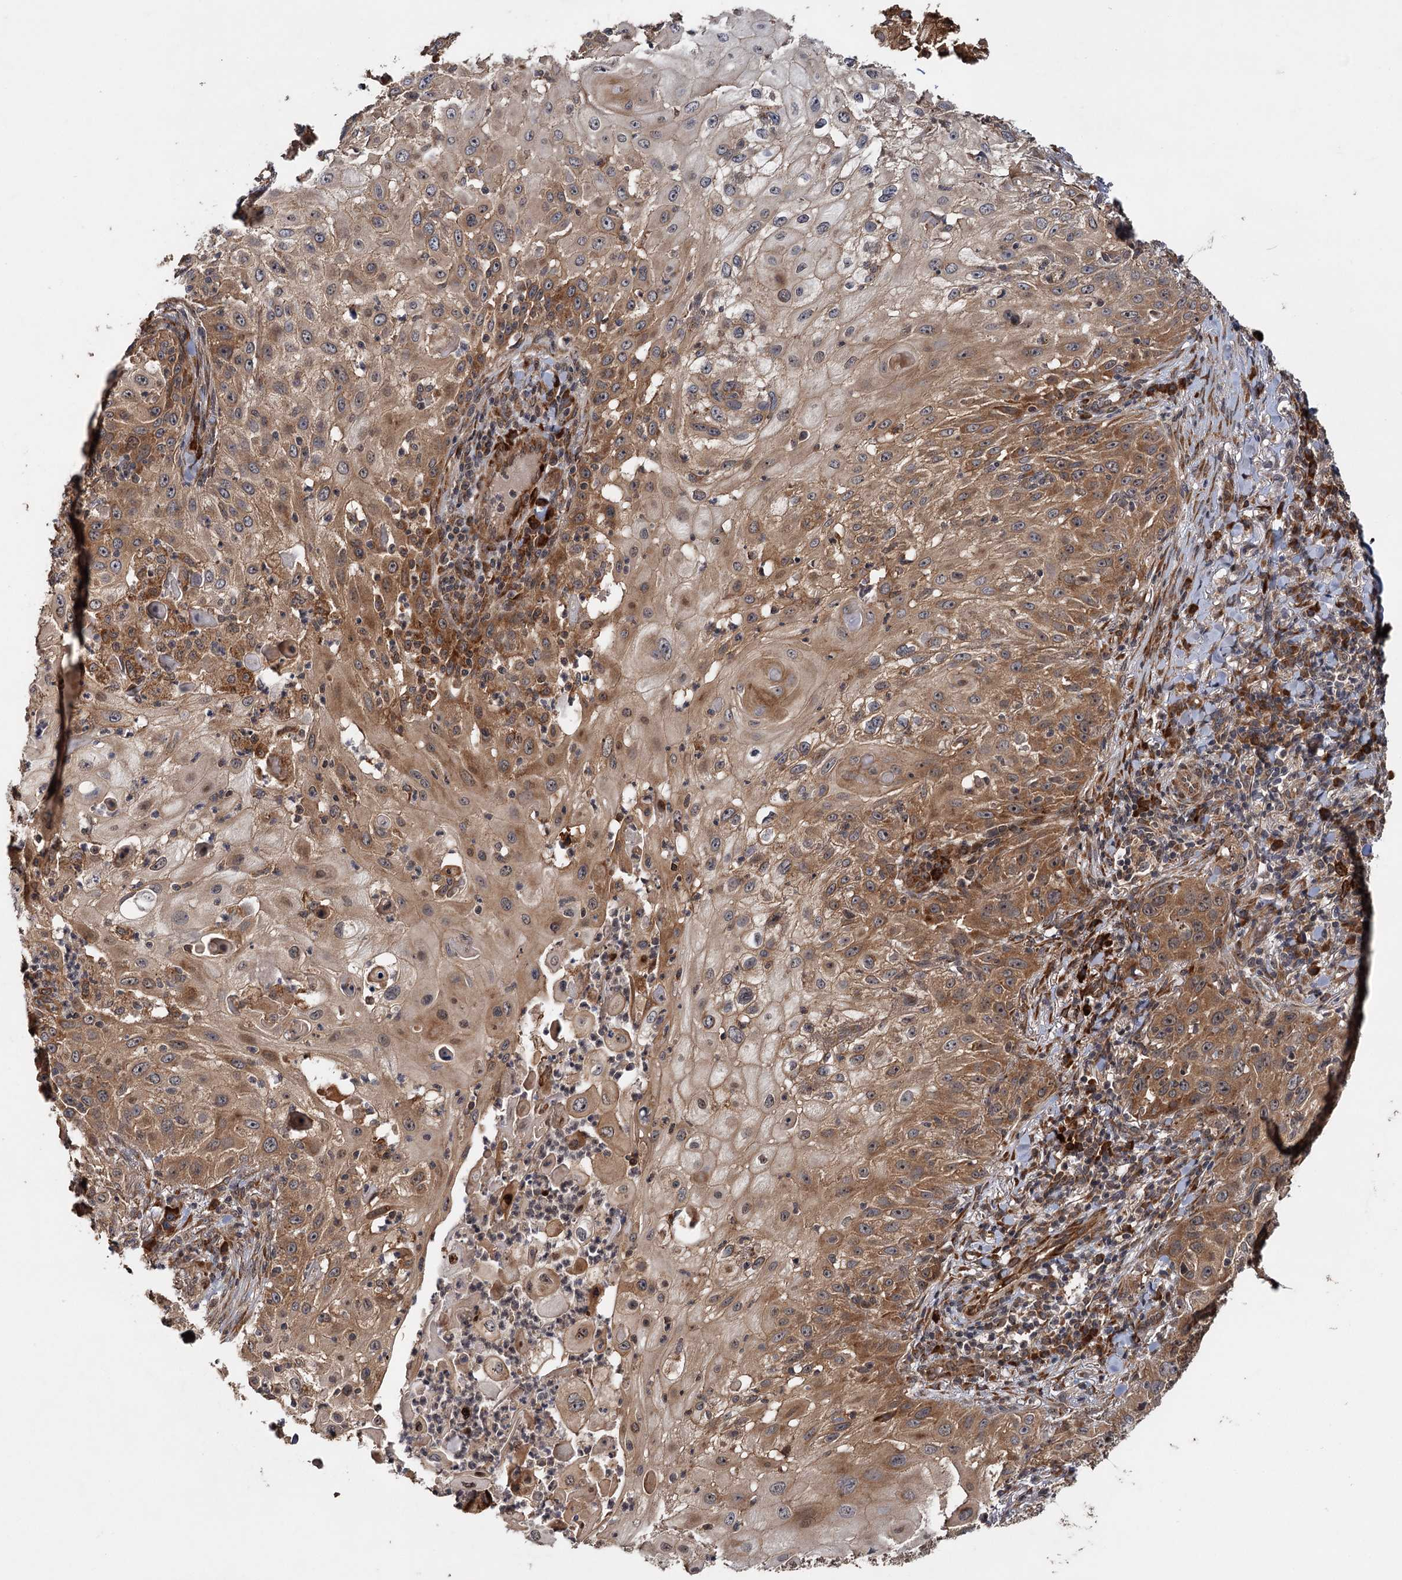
{"staining": {"intensity": "moderate", "quantity": ">75%", "location": "cytoplasmic/membranous"}, "tissue": "skin cancer", "cell_type": "Tumor cells", "image_type": "cancer", "snomed": [{"axis": "morphology", "description": "Squamous cell carcinoma, NOS"}, {"axis": "topography", "description": "Skin"}], "caption": "An immunohistochemistry photomicrograph of neoplastic tissue is shown. Protein staining in brown highlights moderate cytoplasmic/membranous positivity in skin cancer within tumor cells.", "gene": "KANSL2", "patient": {"sex": "female", "age": 44}}